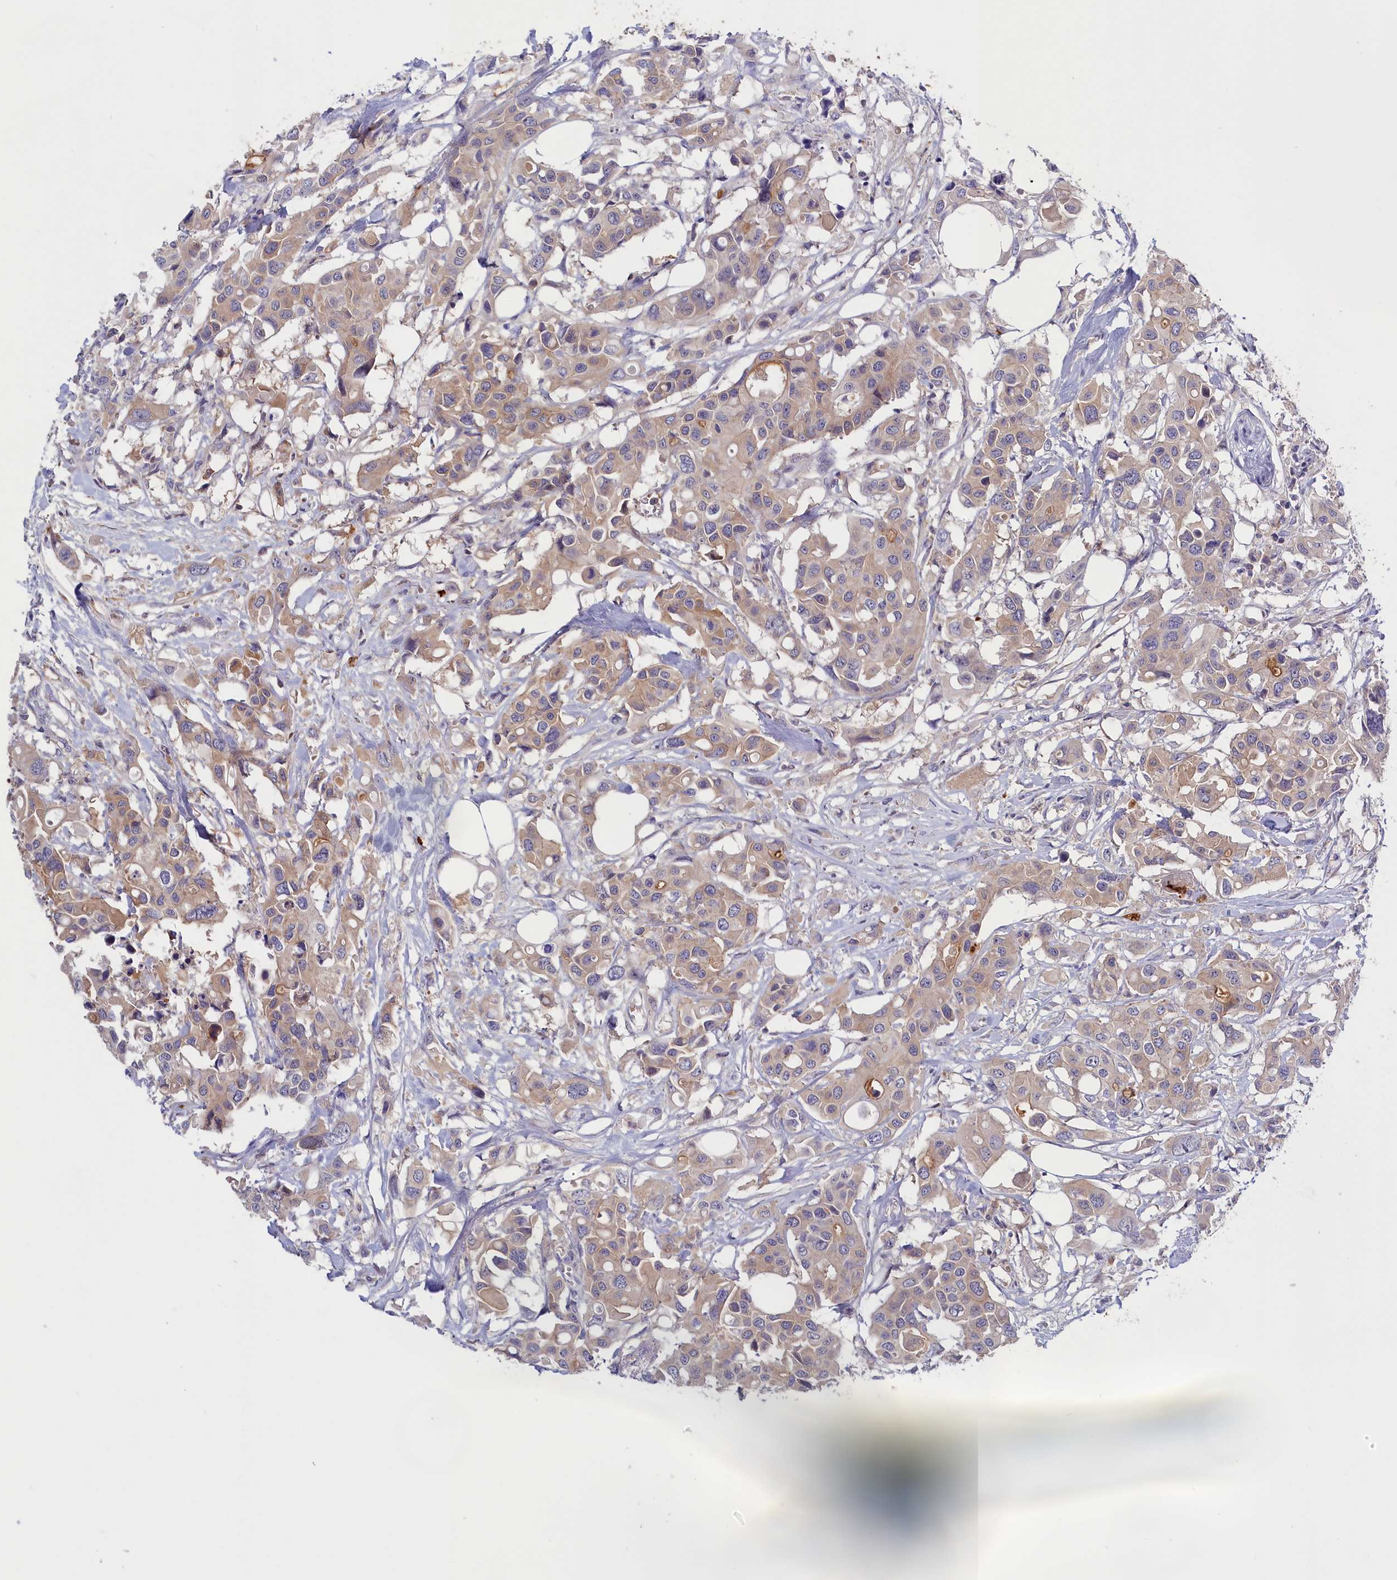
{"staining": {"intensity": "weak", "quantity": "25%-75%", "location": "cytoplasmic/membranous"}, "tissue": "colorectal cancer", "cell_type": "Tumor cells", "image_type": "cancer", "snomed": [{"axis": "morphology", "description": "Adenocarcinoma, NOS"}, {"axis": "topography", "description": "Colon"}], "caption": "Colorectal cancer (adenocarcinoma) stained with IHC exhibits weak cytoplasmic/membranous staining in about 25%-75% of tumor cells.", "gene": "ADGRD1", "patient": {"sex": "male", "age": 77}}